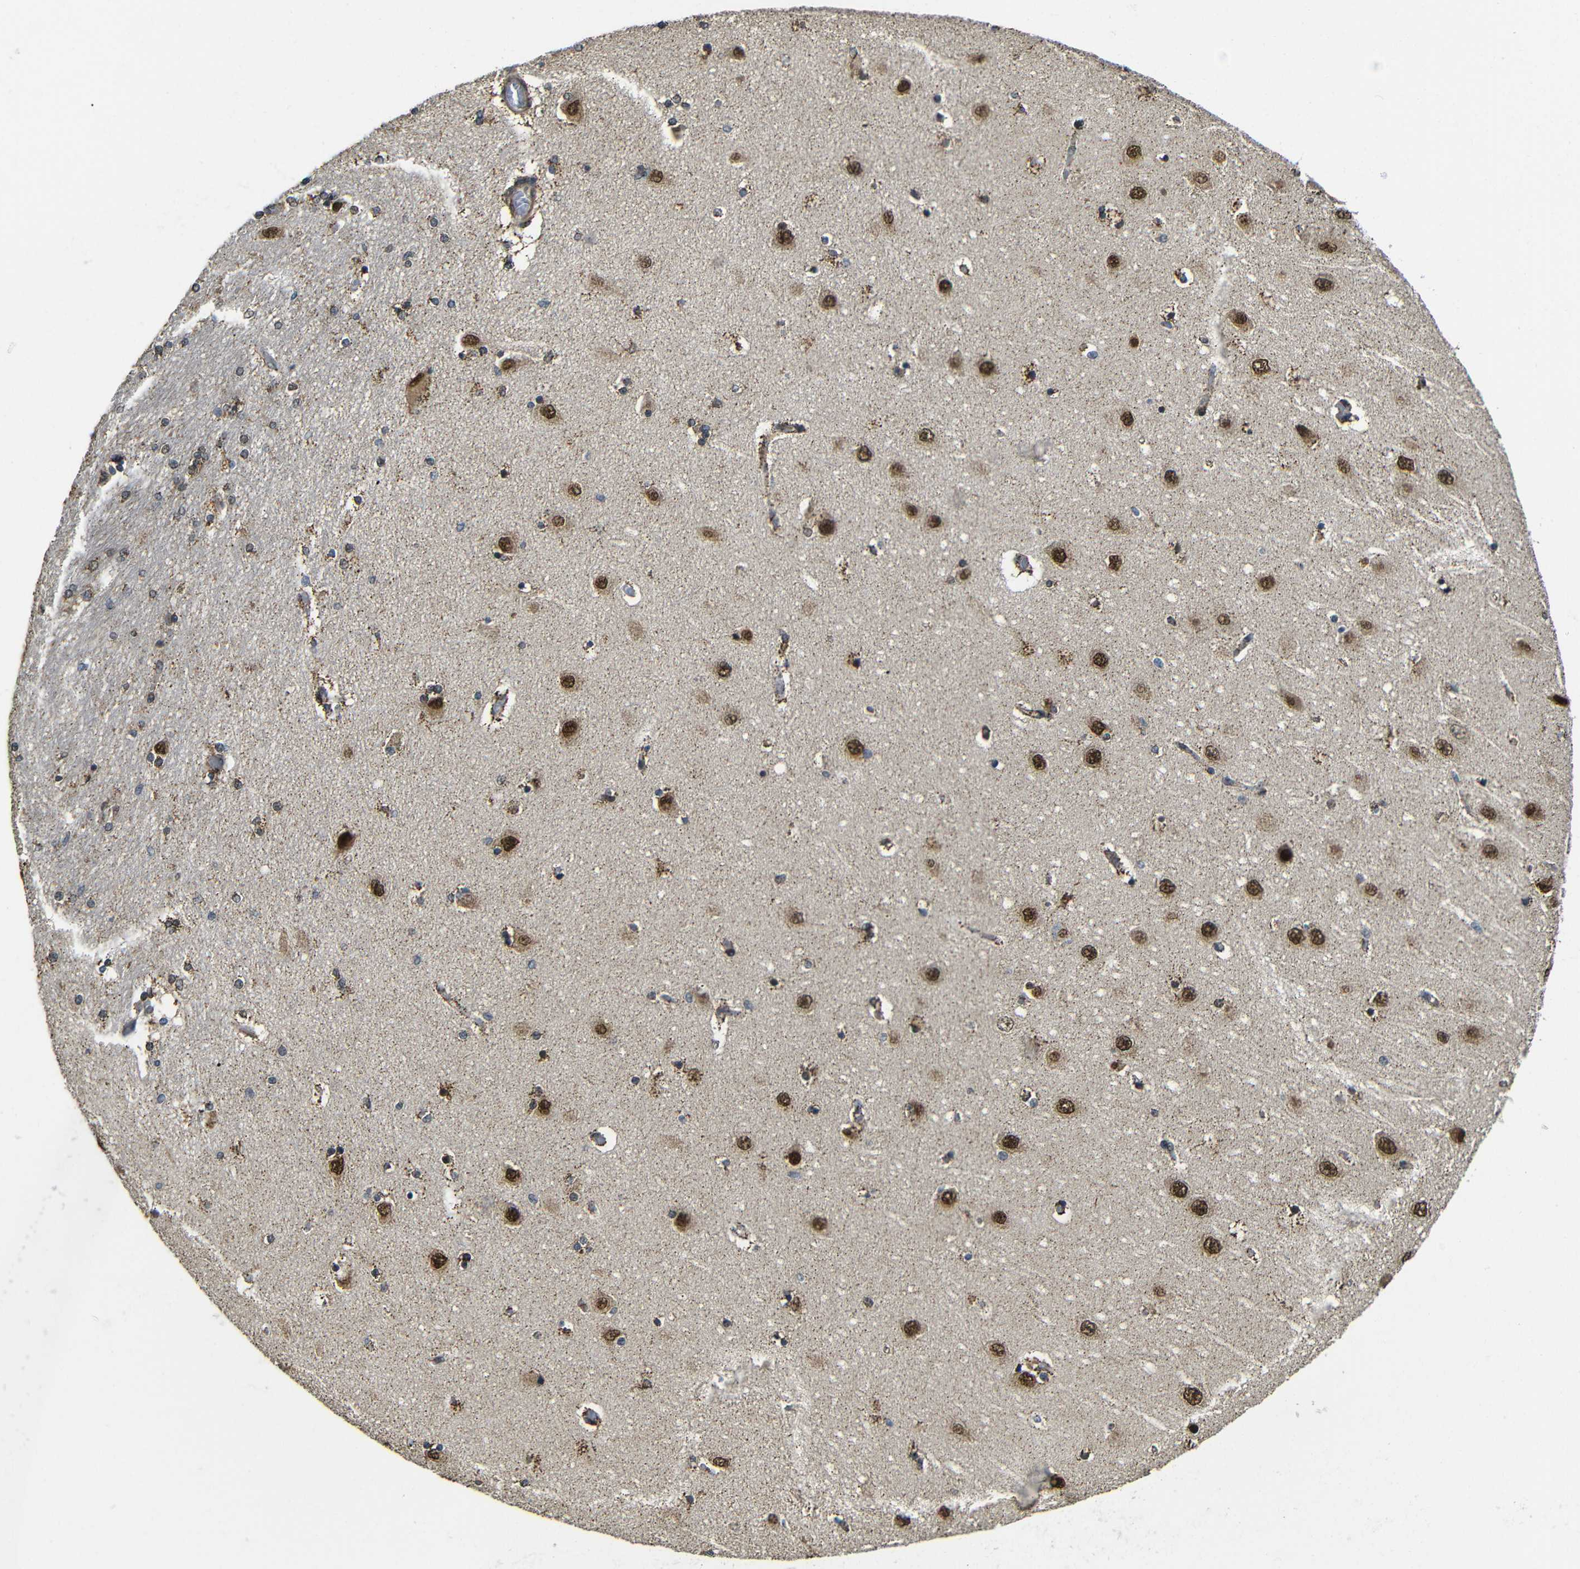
{"staining": {"intensity": "moderate", "quantity": "<25%", "location": "cytoplasmic/membranous,nuclear"}, "tissue": "hippocampus", "cell_type": "Glial cells", "image_type": "normal", "snomed": [{"axis": "morphology", "description": "Normal tissue, NOS"}, {"axis": "topography", "description": "Hippocampus"}], "caption": "Approximately <25% of glial cells in unremarkable hippocampus reveal moderate cytoplasmic/membranous,nuclear protein expression as visualized by brown immunohistochemical staining.", "gene": "FAM172A", "patient": {"sex": "female", "age": 54}}